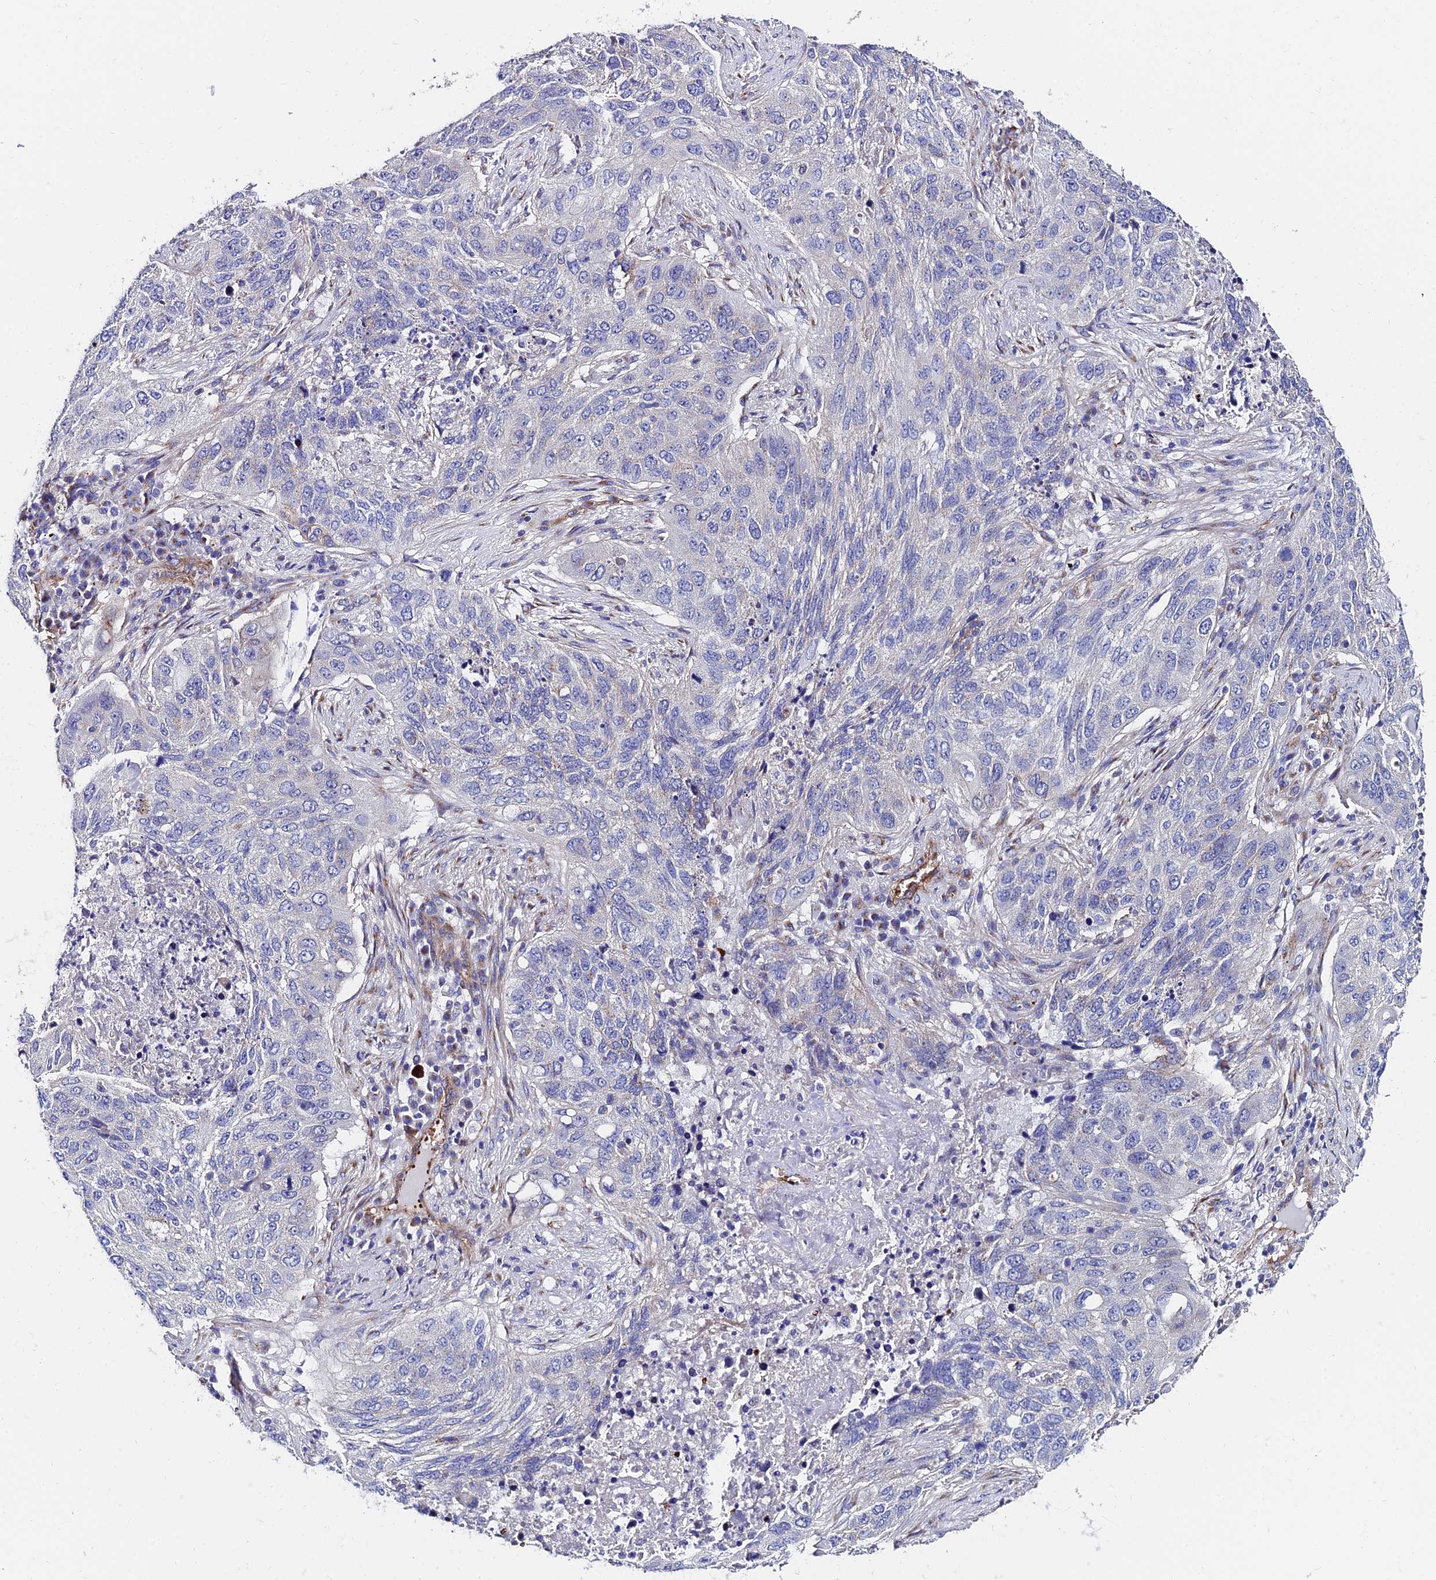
{"staining": {"intensity": "negative", "quantity": "none", "location": "none"}, "tissue": "lung cancer", "cell_type": "Tumor cells", "image_type": "cancer", "snomed": [{"axis": "morphology", "description": "Squamous cell carcinoma, NOS"}, {"axis": "topography", "description": "Lung"}], "caption": "Protein analysis of lung squamous cell carcinoma reveals no significant positivity in tumor cells. The staining is performed using DAB brown chromogen with nuclei counter-stained in using hematoxylin.", "gene": "ADGRF3", "patient": {"sex": "female", "age": 63}}